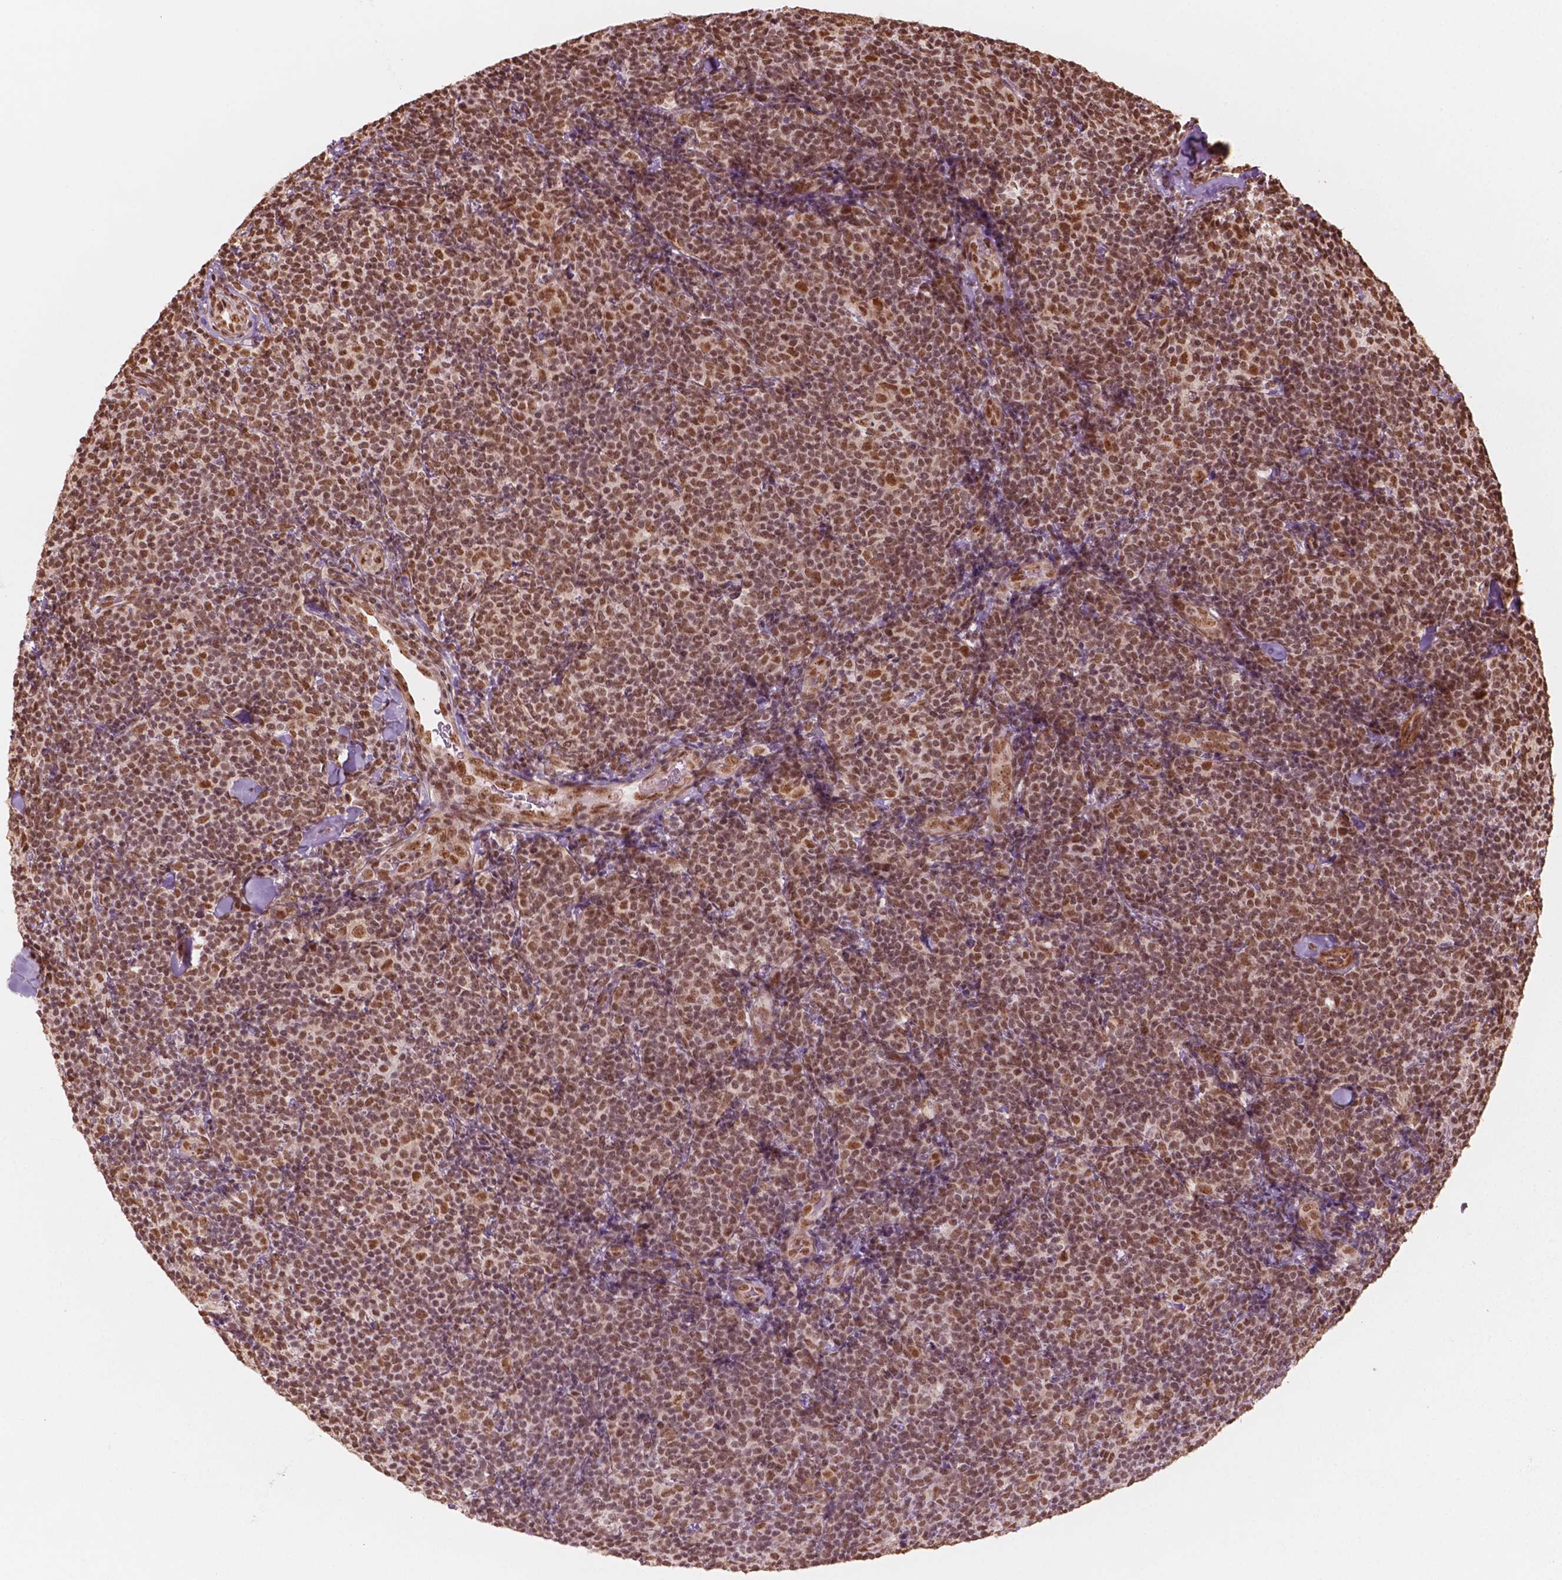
{"staining": {"intensity": "moderate", "quantity": ">75%", "location": "nuclear"}, "tissue": "lymphoma", "cell_type": "Tumor cells", "image_type": "cancer", "snomed": [{"axis": "morphology", "description": "Malignant lymphoma, non-Hodgkin's type, Low grade"}, {"axis": "topography", "description": "Lymph node"}], "caption": "Human lymphoma stained with a protein marker demonstrates moderate staining in tumor cells.", "gene": "GTF3C5", "patient": {"sex": "female", "age": 56}}